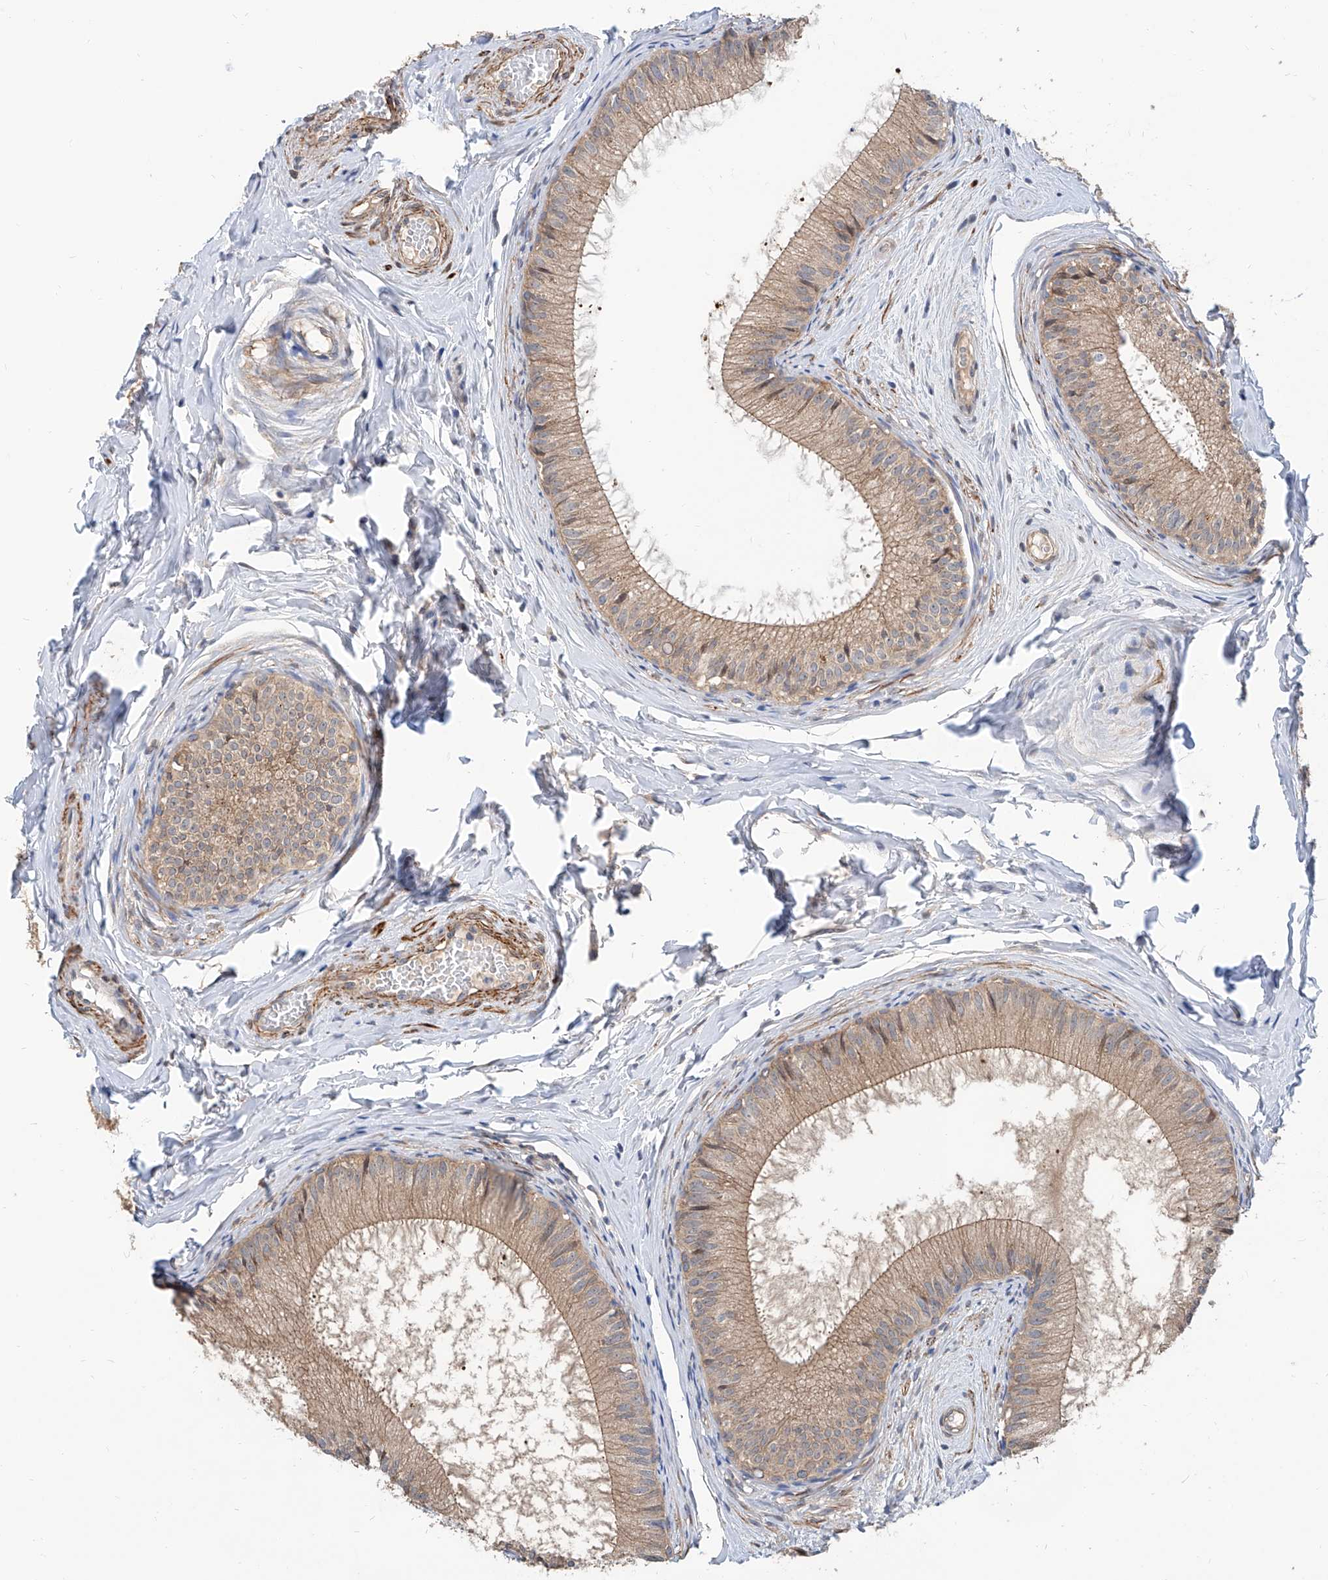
{"staining": {"intensity": "moderate", "quantity": ">75%", "location": "cytoplasmic/membranous"}, "tissue": "epididymis", "cell_type": "Glandular cells", "image_type": "normal", "snomed": [{"axis": "morphology", "description": "Normal tissue, NOS"}, {"axis": "topography", "description": "Epididymis"}], "caption": "This micrograph shows immunohistochemistry staining of normal human epididymis, with medium moderate cytoplasmic/membranous expression in about >75% of glandular cells.", "gene": "MAGEE2", "patient": {"sex": "male", "age": 34}}